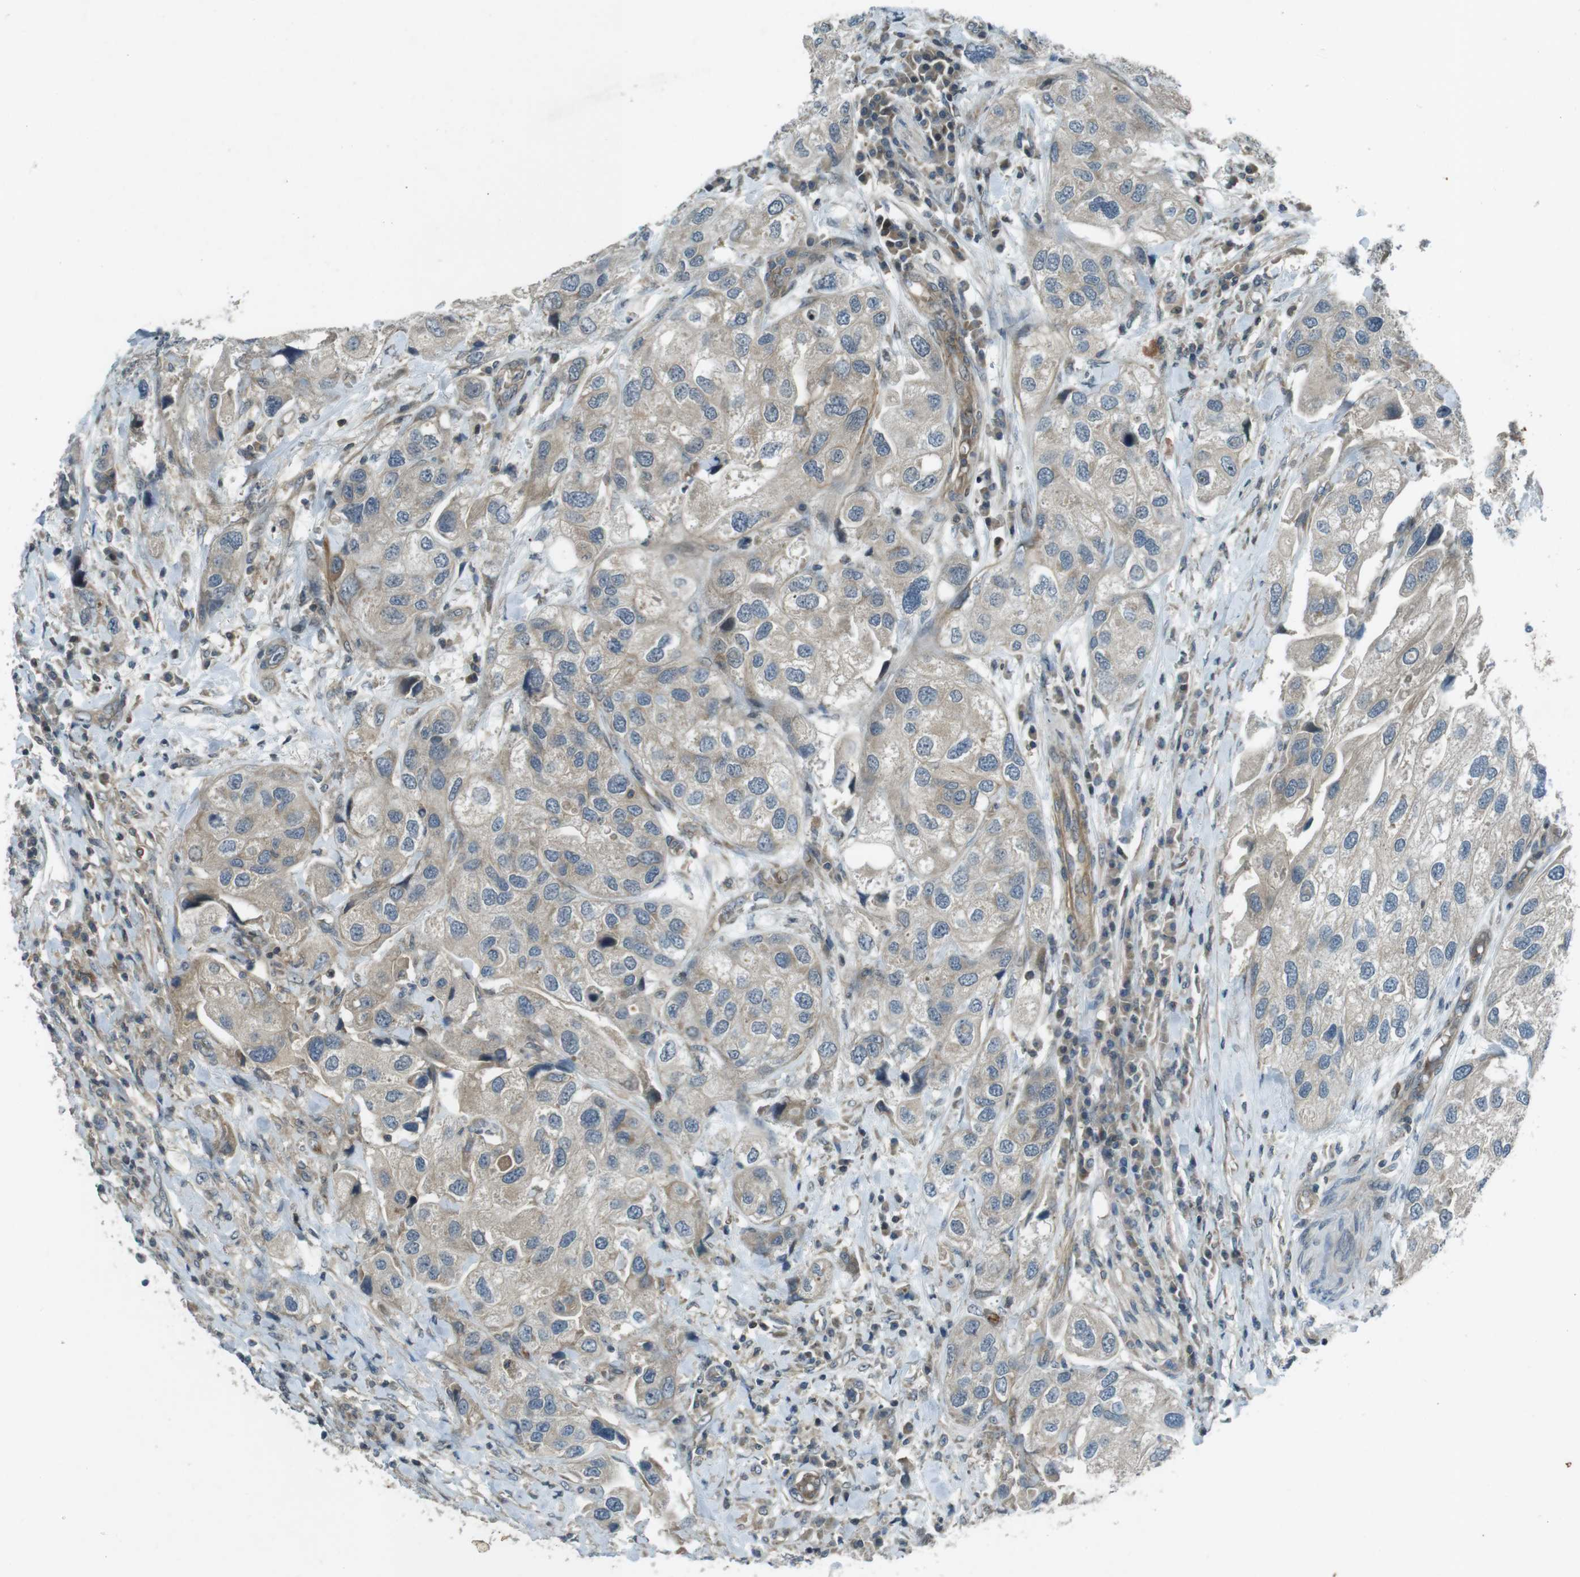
{"staining": {"intensity": "weak", "quantity": "<25%", "location": "cytoplasmic/membranous"}, "tissue": "urothelial cancer", "cell_type": "Tumor cells", "image_type": "cancer", "snomed": [{"axis": "morphology", "description": "Urothelial carcinoma, High grade"}, {"axis": "topography", "description": "Urinary bladder"}], "caption": "Tumor cells are negative for brown protein staining in urothelial cancer.", "gene": "ZYX", "patient": {"sex": "female", "age": 64}}